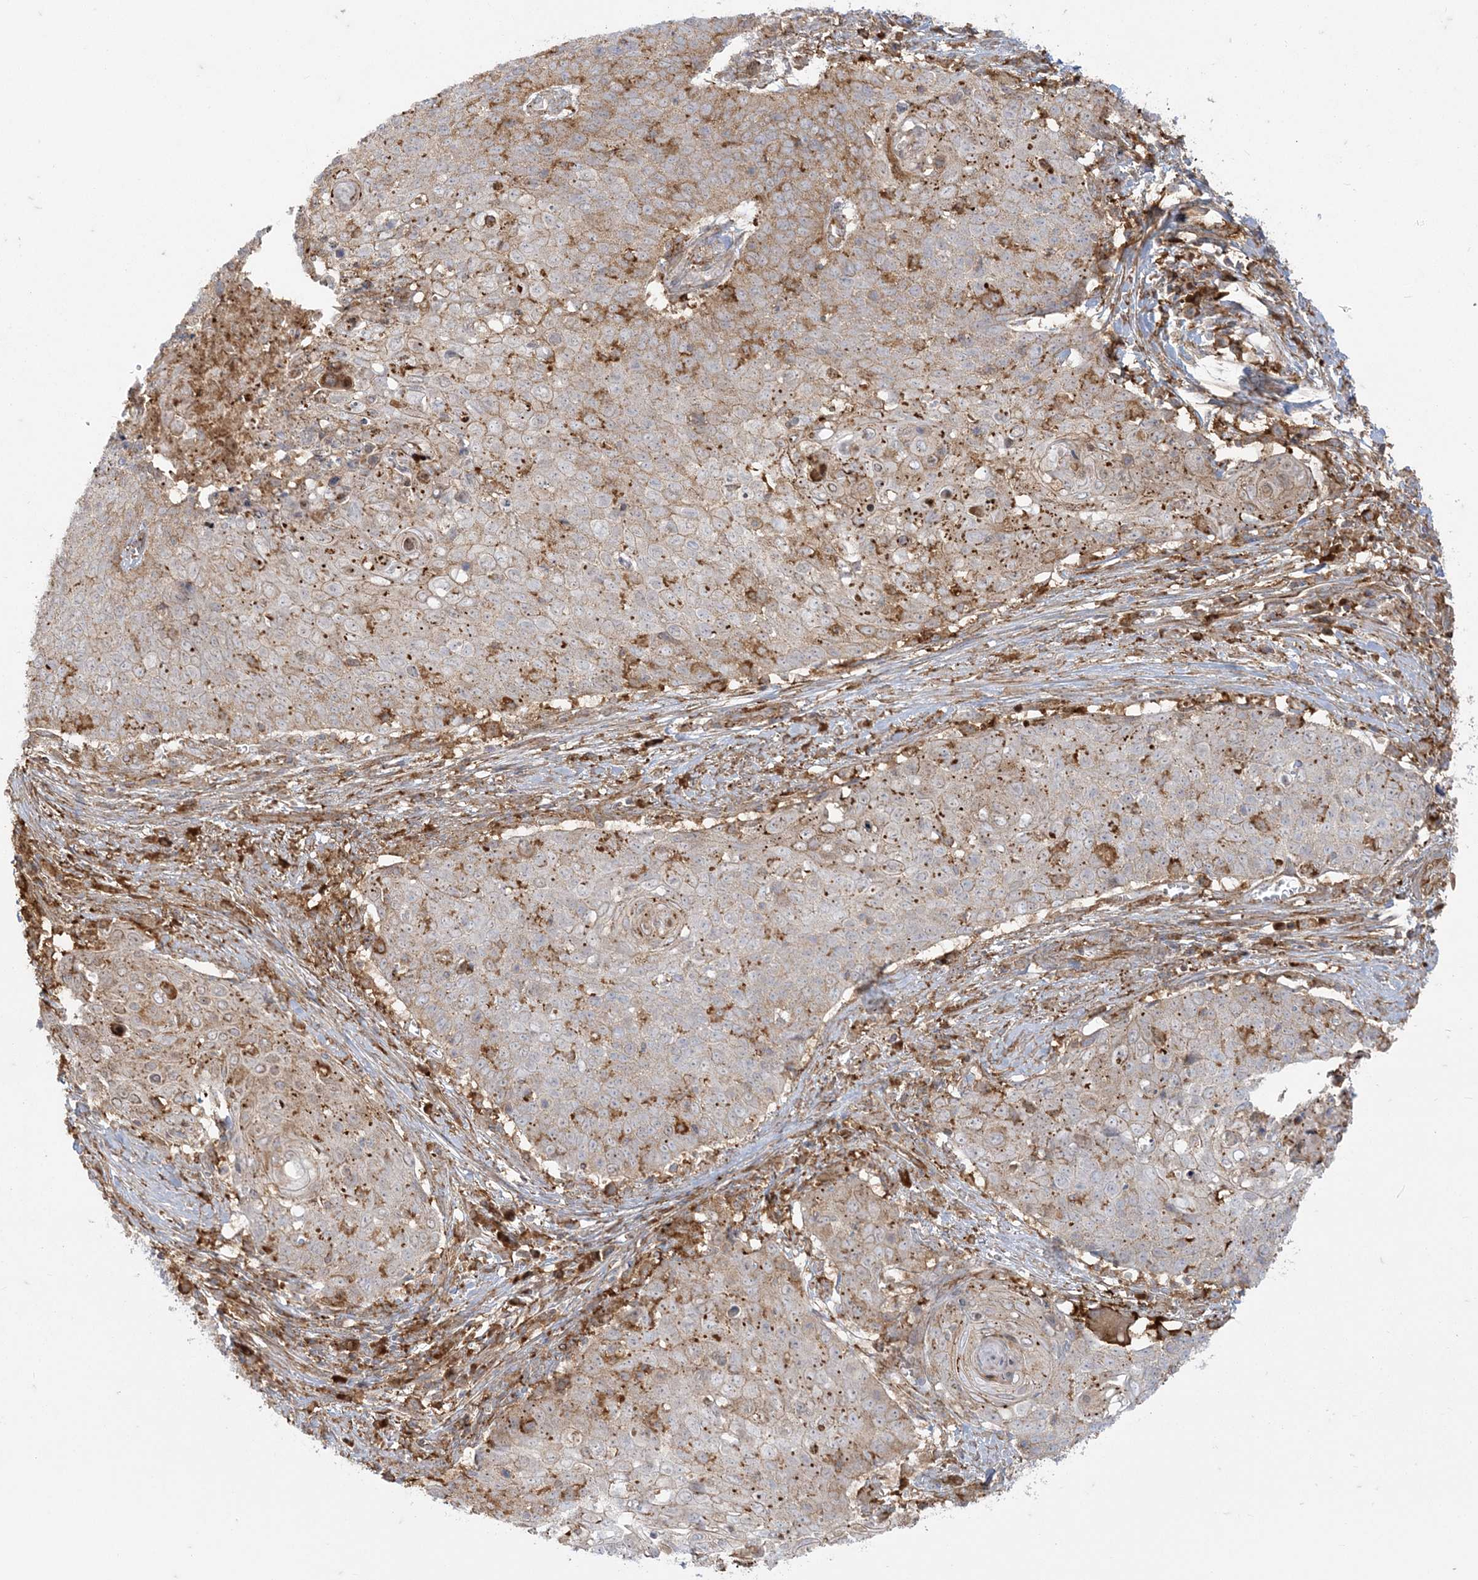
{"staining": {"intensity": "weak", "quantity": ">75%", "location": "cytoplasmic/membranous"}, "tissue": "cervical cancer", "cell_type": "Tumor cells", "image_type": "cancer", "snomed": [{"axis": "morphology", "description": "Squamous cell carcinoma, NOS"}, {"axis": "topography", "description": "Cervix"}], "caption": "Protein expression analysis of human cervical cancer reveals weak cytoplasmic/membranous positivity in about >75% of tumor cells.", "gene": "DERL3", "patient": {"sex": "female", "age": 39}}